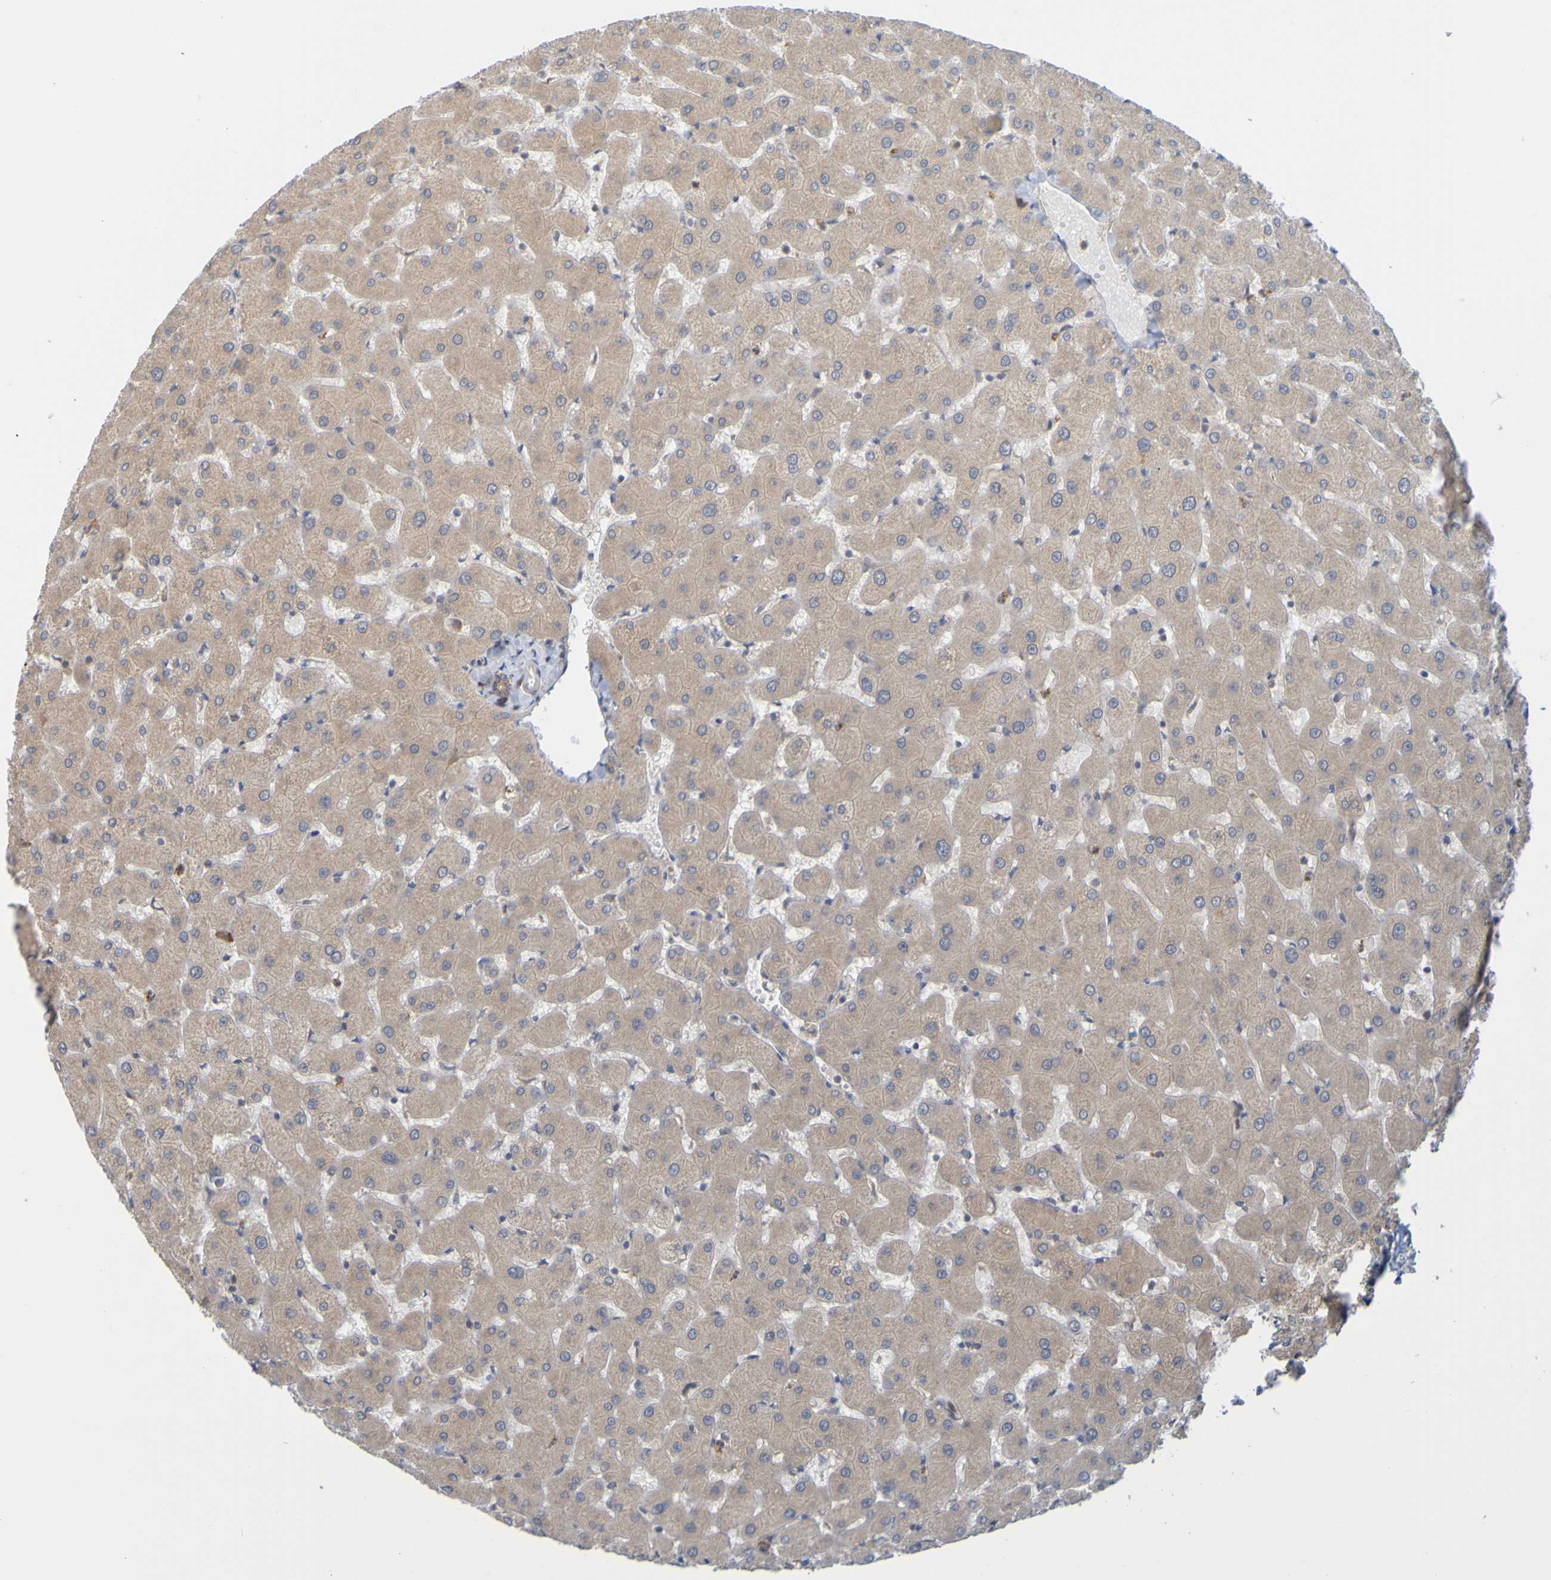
{"staining": {"intensity": "weak", "quantity": "<25%", "location": "cytoplasmic/membranous"}, "tissue": "liver", "cell_type": "Cholangiocytes", "image_type": "normal", "snomed": [{"axis": "morphology", "description": "Normal tissue, NOS"}, {"axis": "topography", "description": "Liver"}], "caption": "A micrograph of liver stained for a protein exhibits no brown staining in cholangiocytes. (Brightfield microscopy of DAB (3,3'-diaminobenzidine) immunohistochemistry at high magnification).", "gene": "NAV2", "patient": {"sex": "female", "age": 63}}